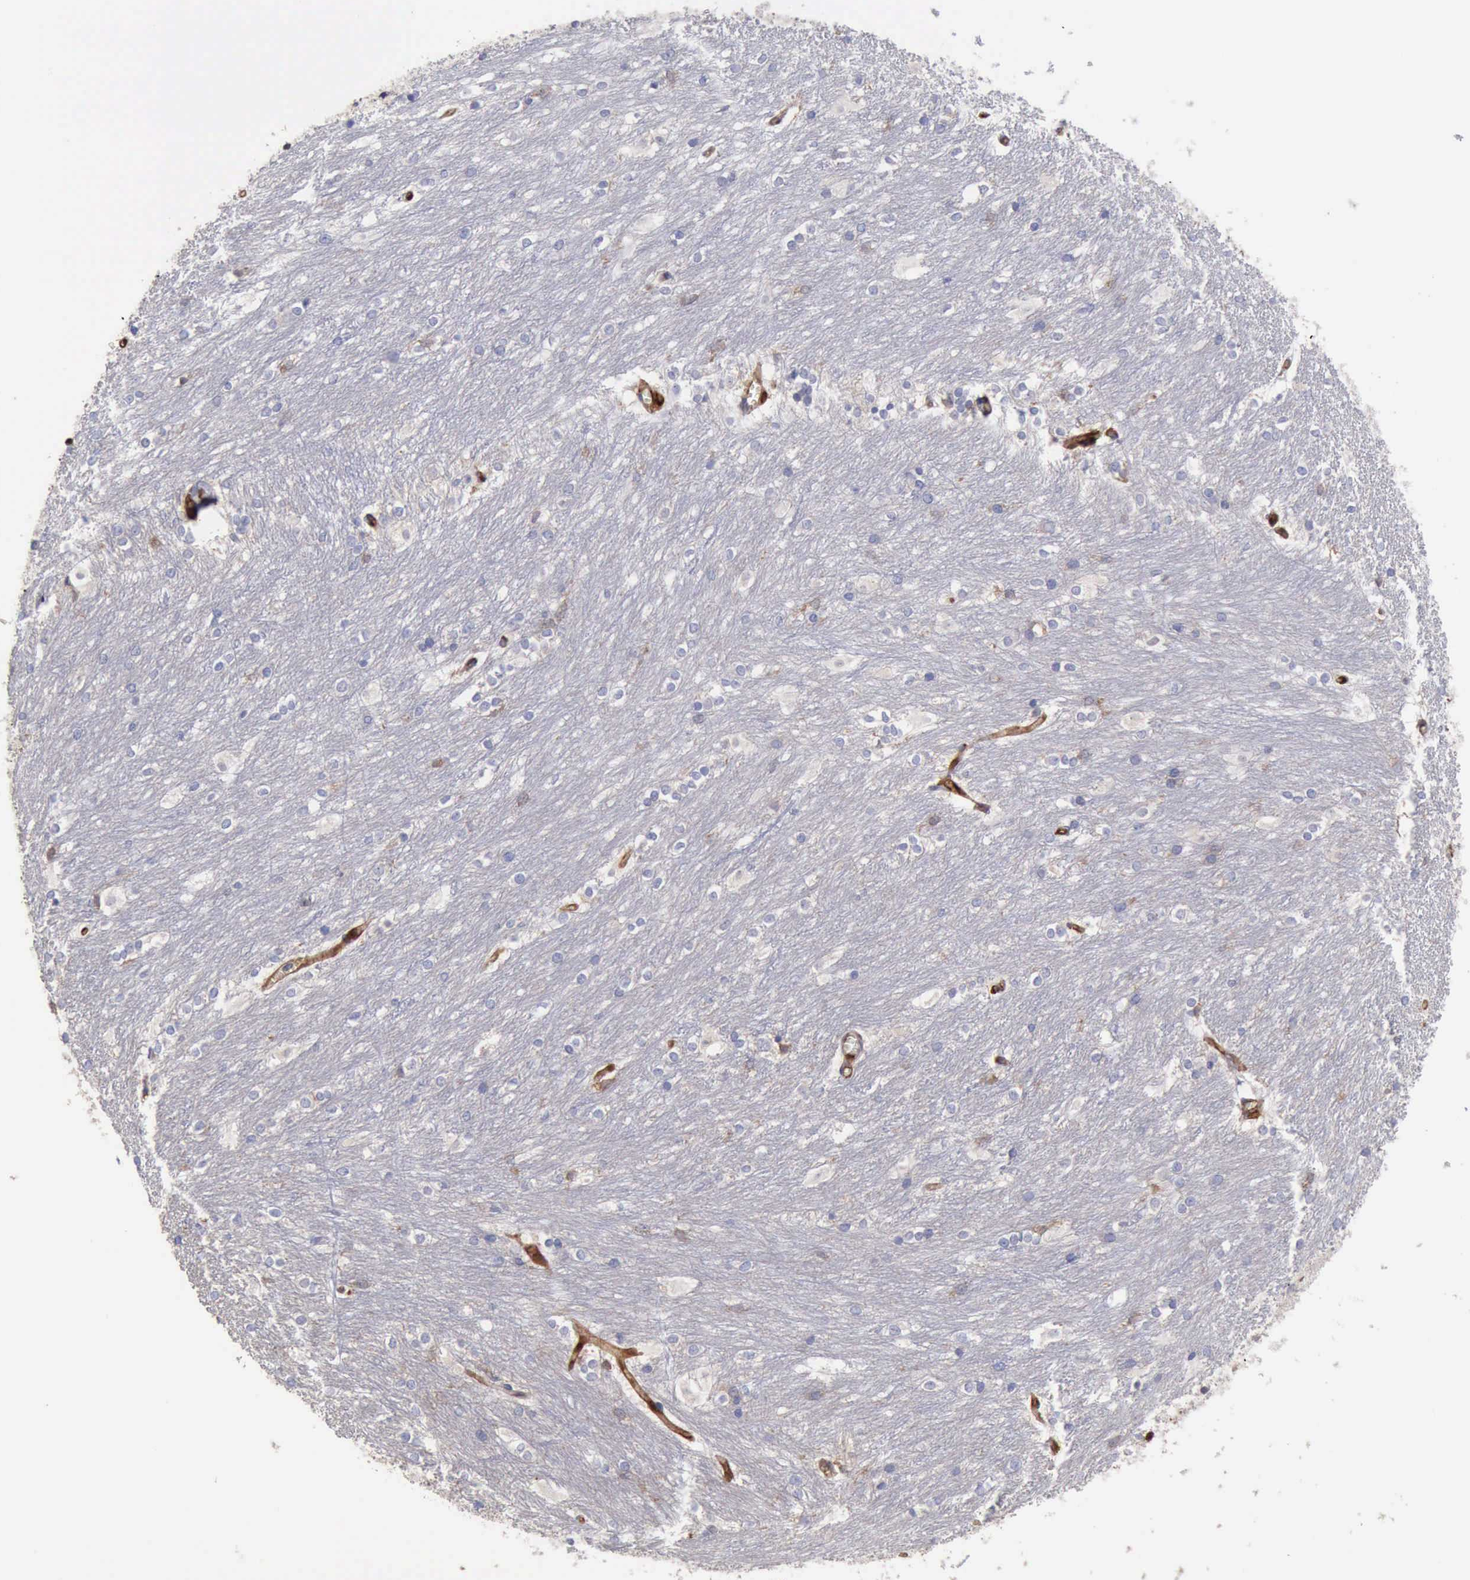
{"staining": {"intensity": "negative", "quantity": "none", "location": "none"}, "tissue": "caudate", "cell_type": "Glial cells", "image_type": "normal", "snomed": [{"axis": "morphology", "description": "Adenocarcinoma, NOS"}, {"axis": "topography", "description": "Endometrium"}], "caption": "Protein analysis of benign caudate shows no significant expression in glial cells.", "gene": "PDCD4", "patient": {"sex": "female", "age": 68}}